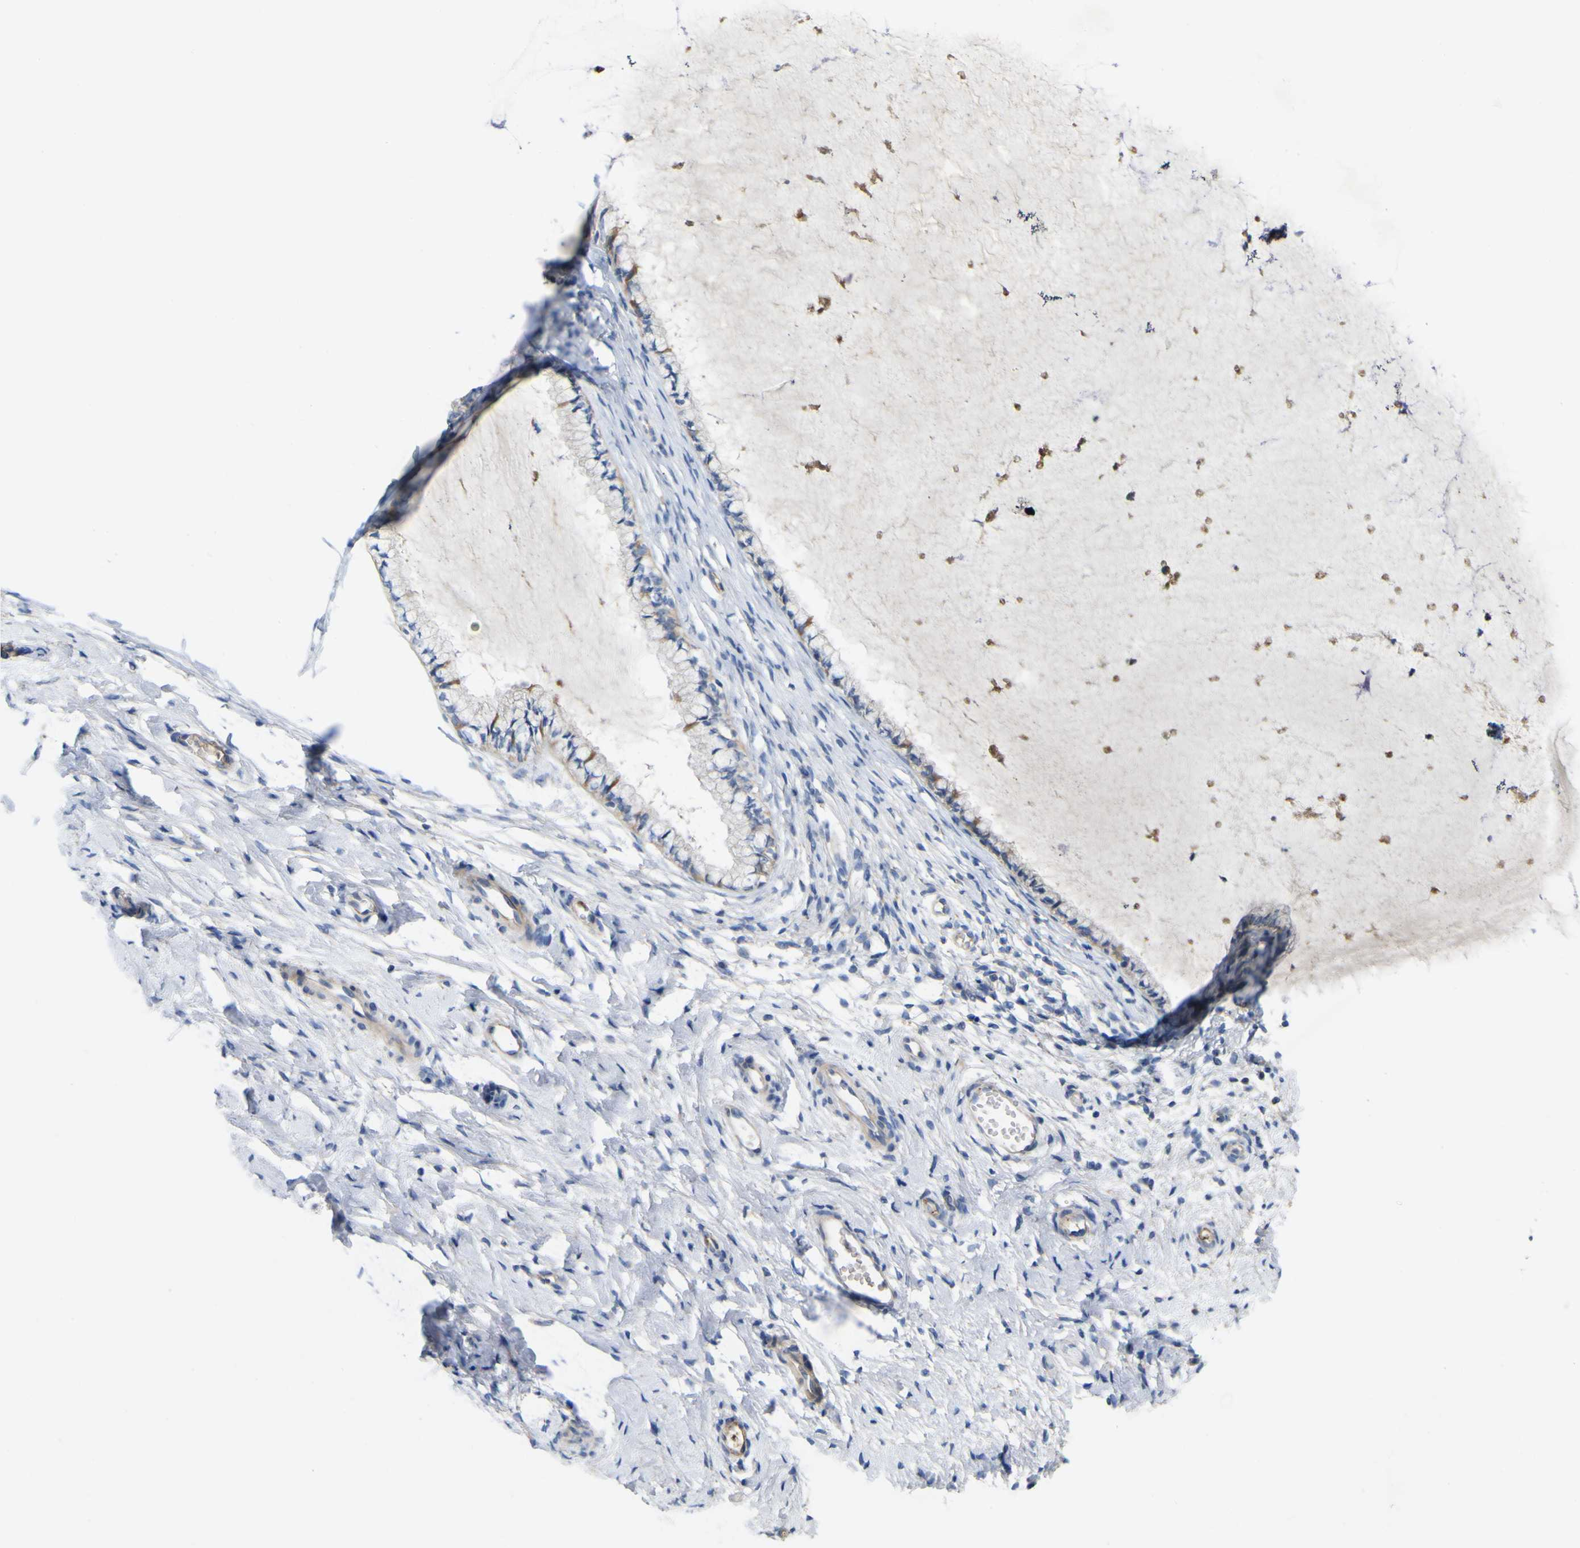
{"staining": {"intensity": "moderate", "quantity": "25%-75%", "location": "cytoplasmic/membranous"}, "tissue": "cervix", "cell_type": "Glandular cells", "image_type": "normal", "snomed": [{"axis": "morphology", "description": "Normal tissue, NOS"}, {"axis": "topography", "description": "Cervix"}], "caption": "This photomicrograph exhibits unremarkable cervix stained with IHC to label a protein in brown. The cytoplasmic/membranous of glandular cells show moderate positivity for the protein. Nuclei are counter-stained blue.", "gene": "MYEOV", "patient": {"sex": "female", "age": 65}}